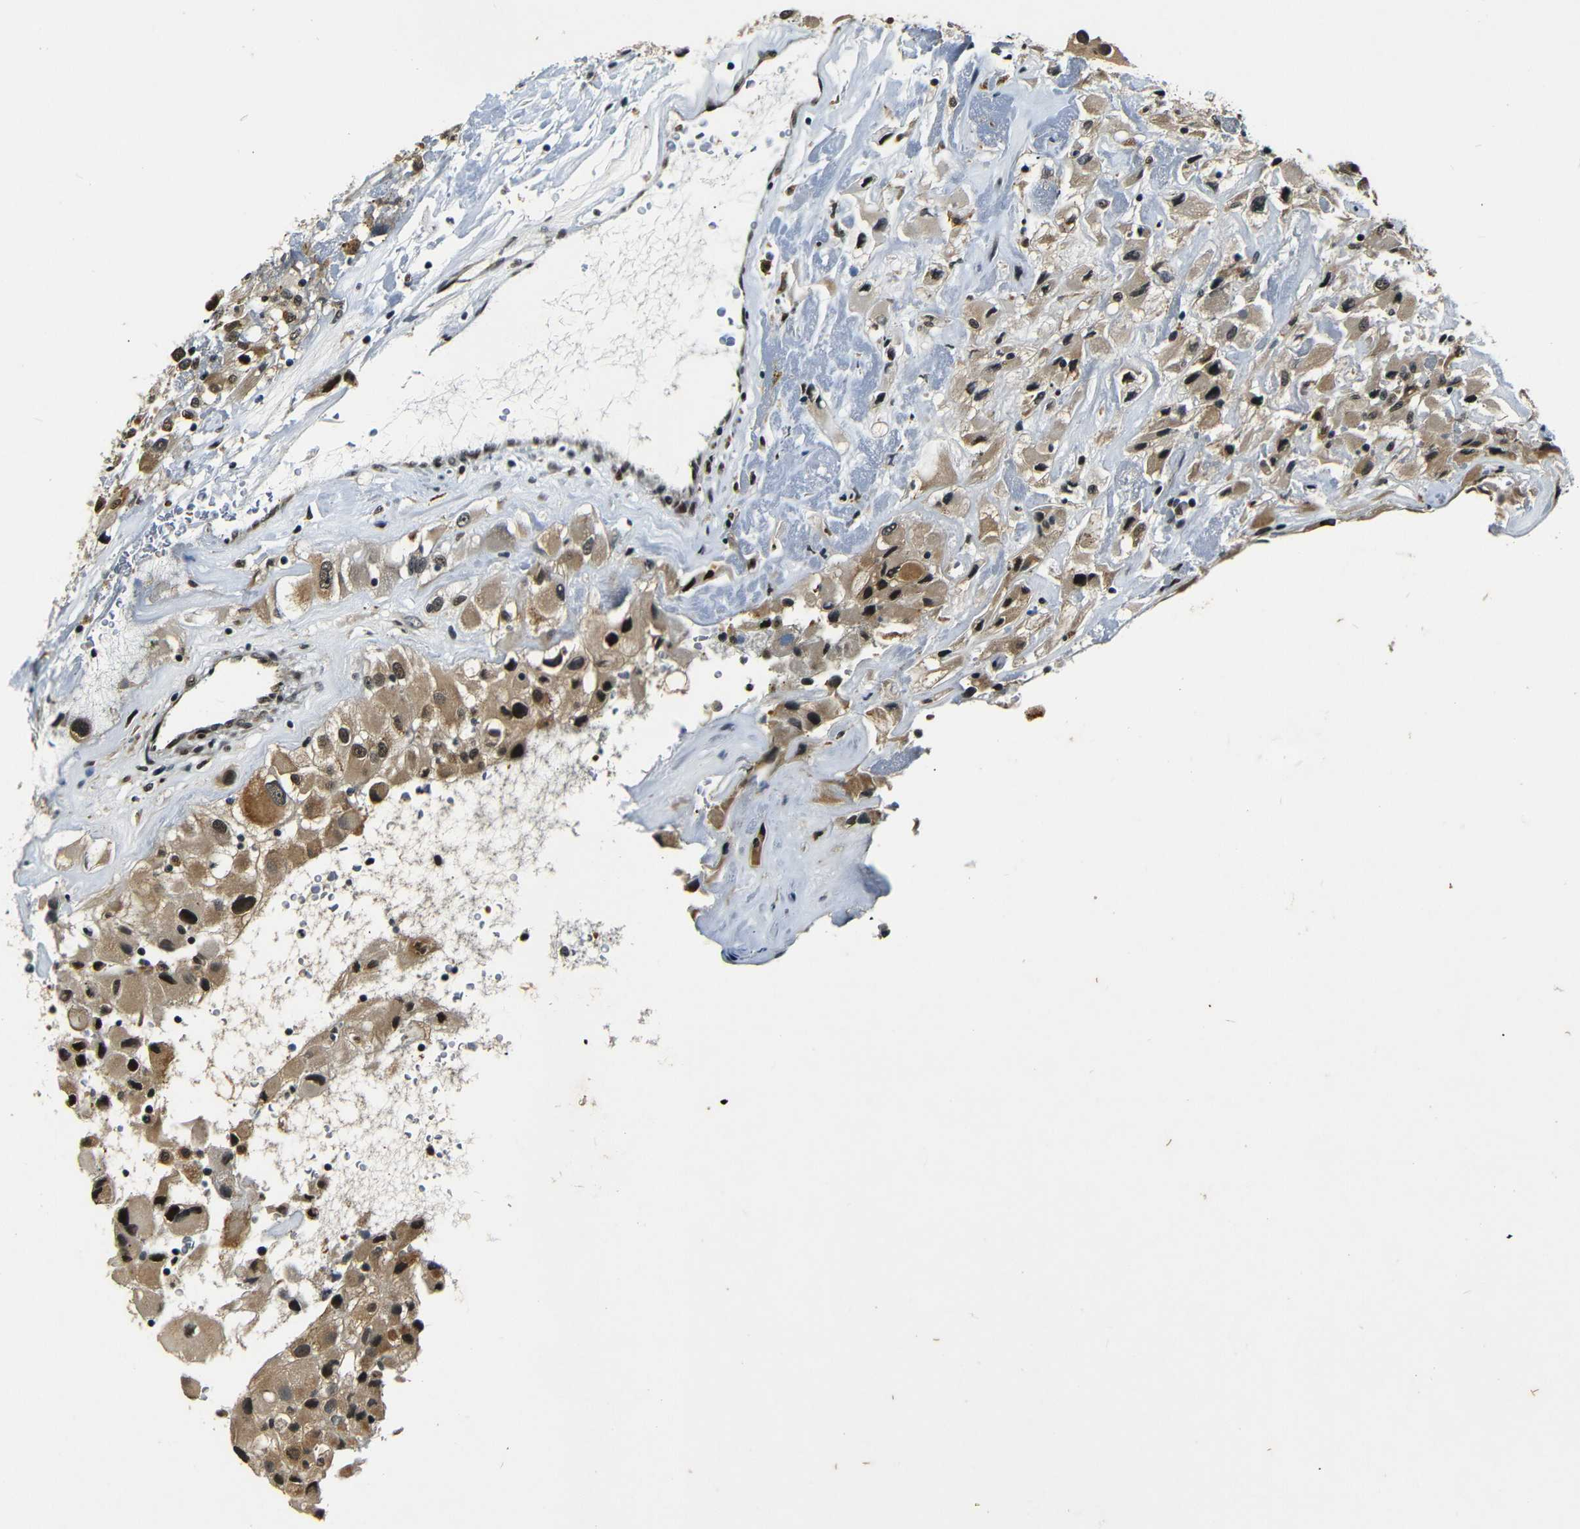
{"staining": {"intensity": "moderate", "quantity": ">75%", "location": "cytoplasmic/membranous,nuclear"}, "tissue": "renal cancer", "cell_type": "Tumor cells", "image_type": "cancer", "snomed": [{"axis": "morphology", "description": "Adenocarcinoma, NOS"}, {"axis": "topography", "description": "Kidney"}], "caption": "Renal adenocarcinoma stained with a brown dye displays moderate cytoplasmic/membranous and nuclear positive staining in about >75% of tumor cells.", "gene": "FOXD4", "patient": {"sex": "female", "age": 52}}